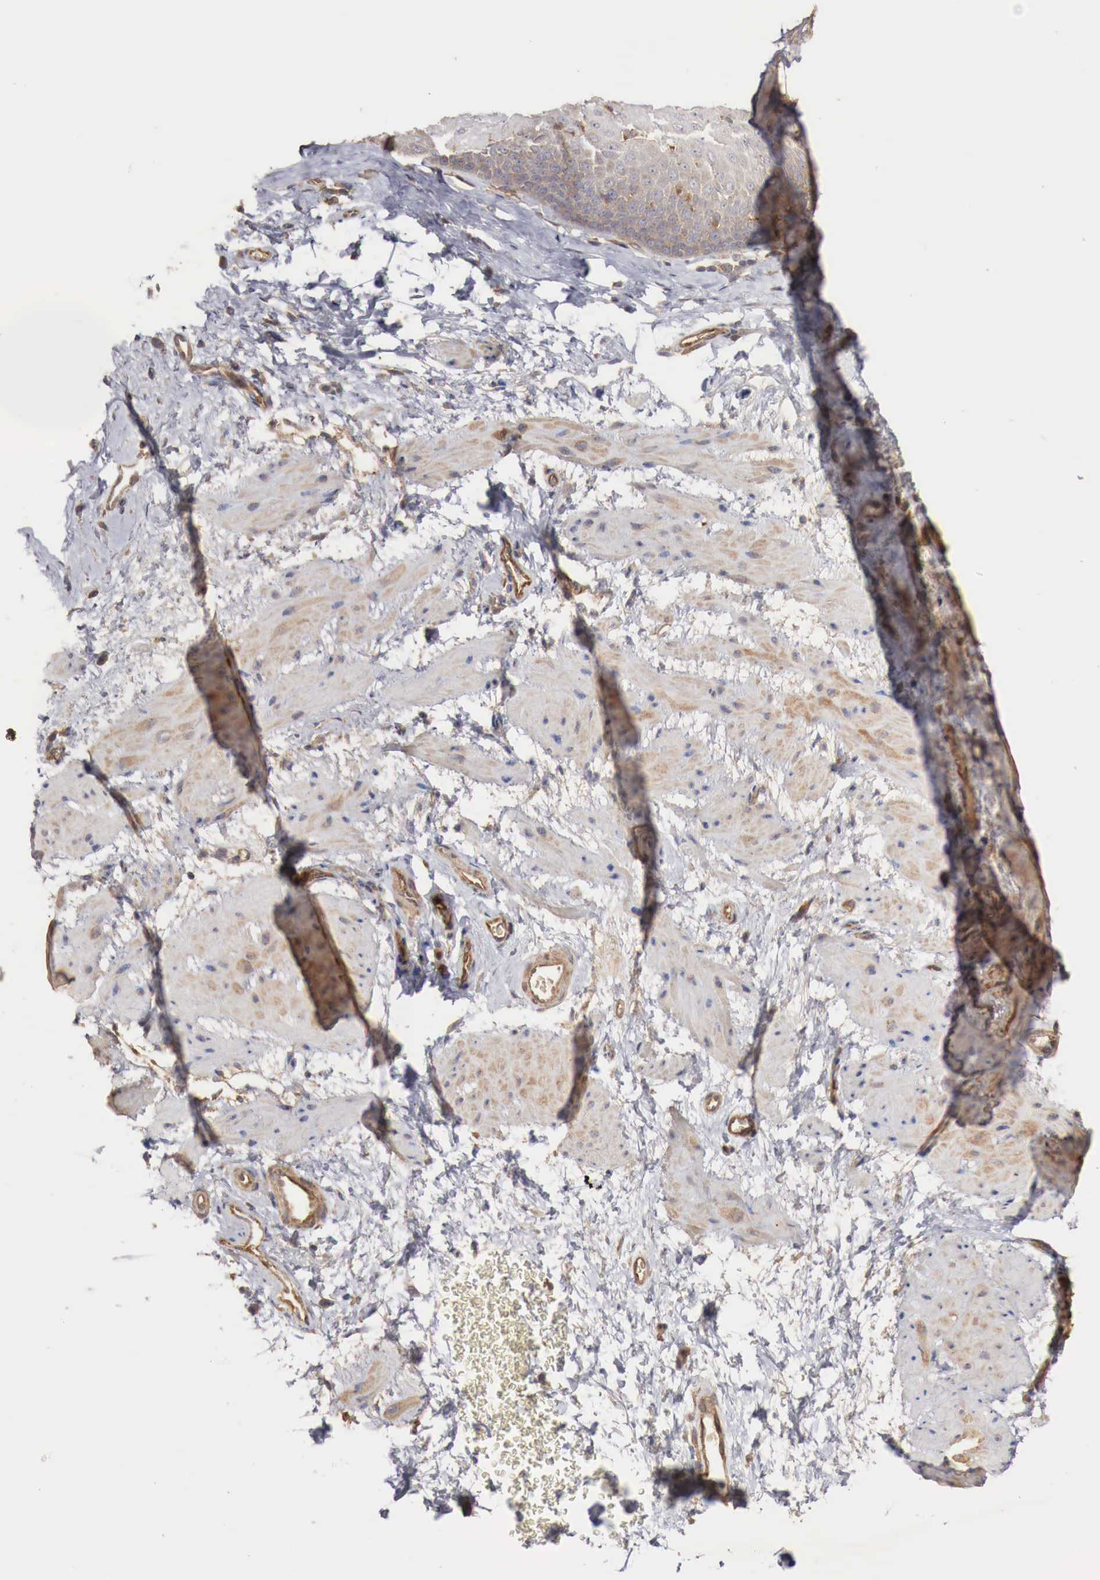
{"staining": {"intensity": "weak", "quantity": "<25%", "location": "cytoplasmic/membranous"}, "tissue": "esophagus", "cell_type": "Squamous epithelial cells", "image_type": "normal", "snomed": [{"axis": "morphology", "description": "Normal tissue, NOS"}, {"axis": "topography", "description": "Esophagus"}], "caption": "Immunohistochemistry (IHC) micrograph of benign esophagus stained for a protein (brown), which demonstrates no positivity in squamous epithelial cells.", "gene": "ARMCX4", "patient": {"sex": "female", "age": 61}}